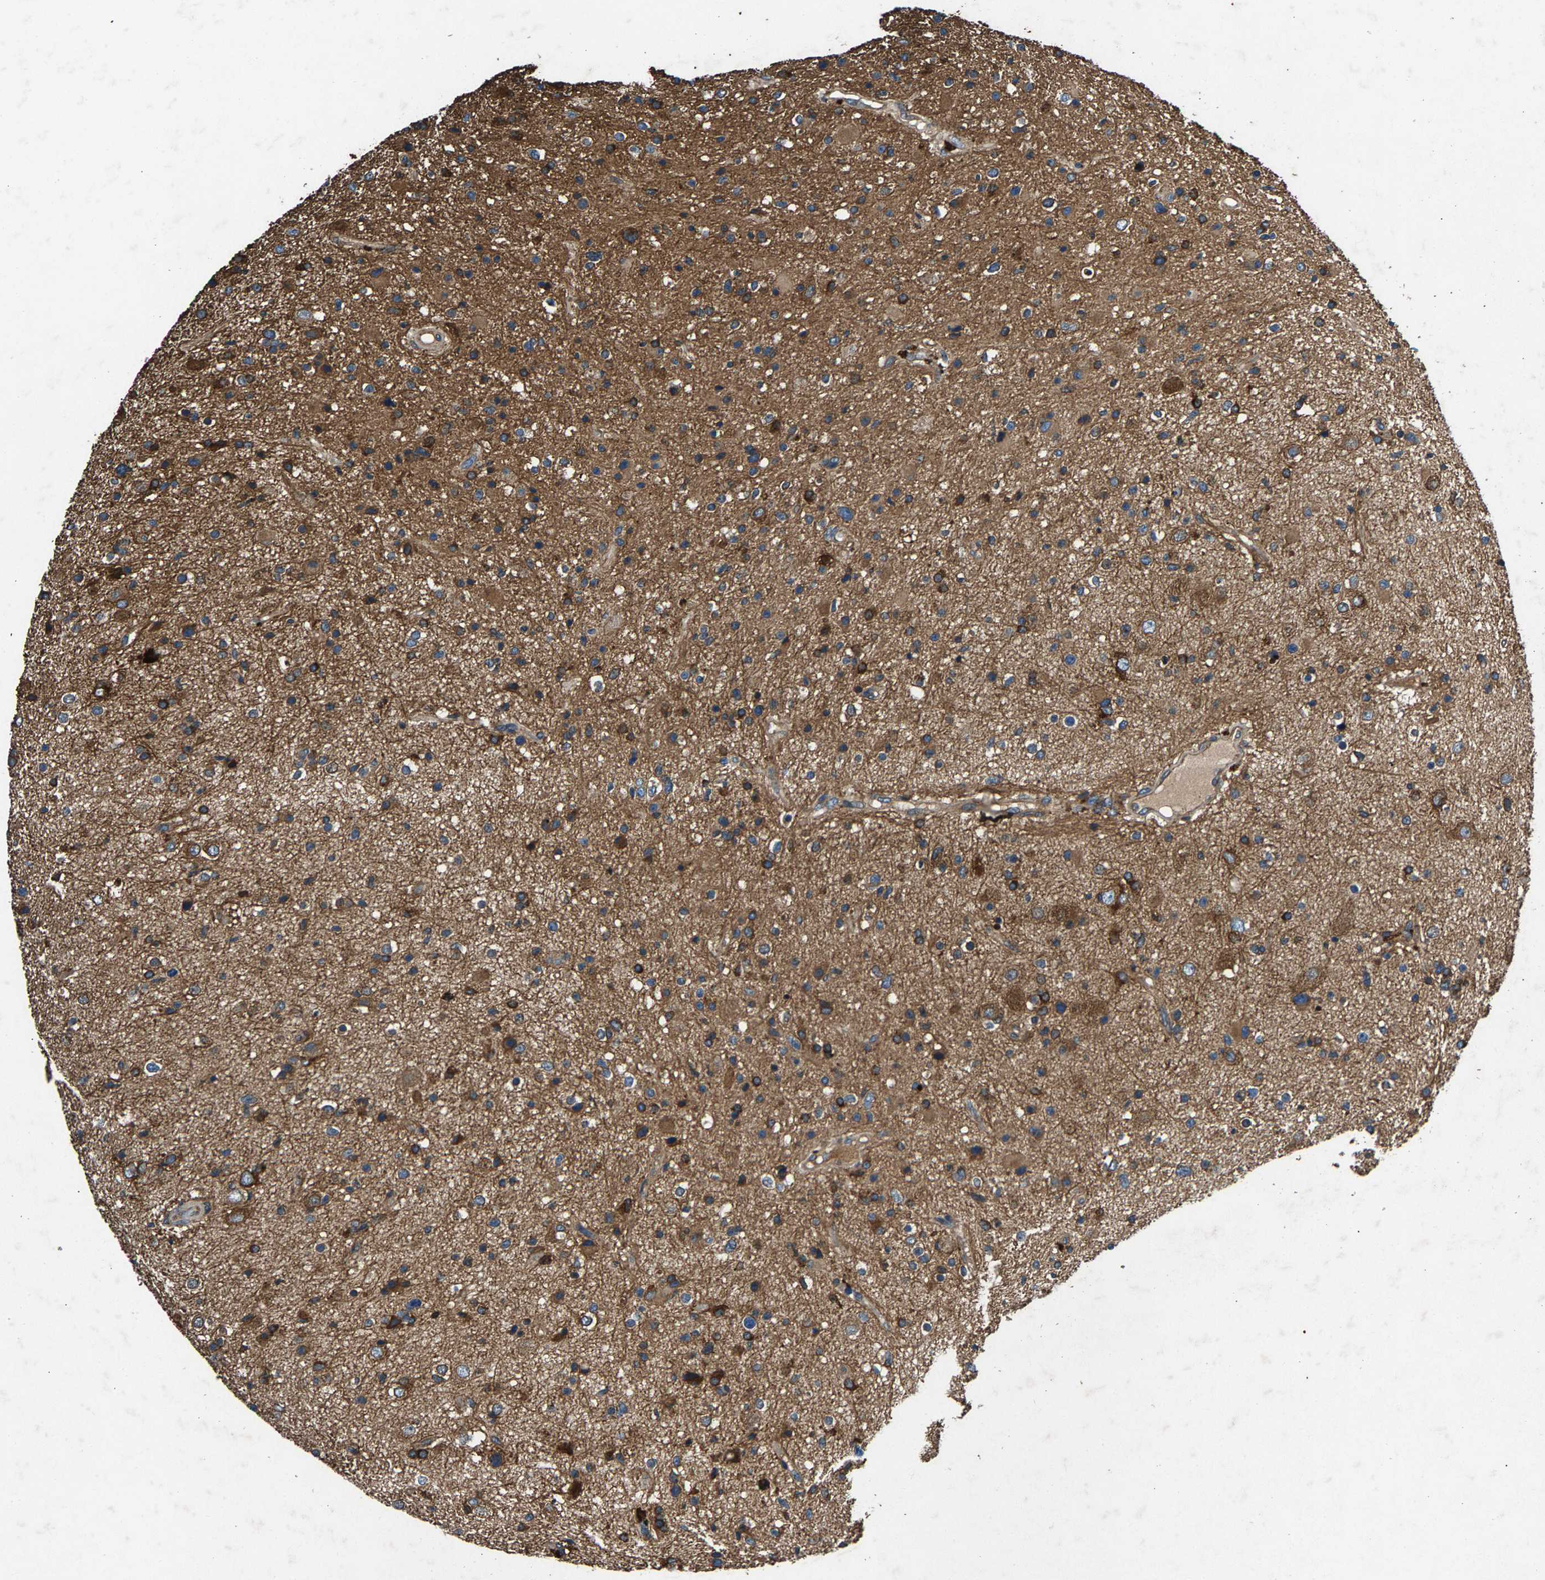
{"staining": {"intensity": "moderate", "quantity": ">75%", "location": "cytoplasmic/membranous"}, "tissue": "glioma", "cell_type": "Tumor cells", "image_type": "cancer", "snomed": [{"axis": "morphology", "description": "Glioma, malignant, High grade"}, {"axis": "topography", "description": "Brain"}], "caption": "Glioma tissue exhibits moderate cytoplasmic/membranous staining in approximately >75% of tumor cells", "gene": "LPCAT1", "patient": {"sex": "male", "age": 33}}